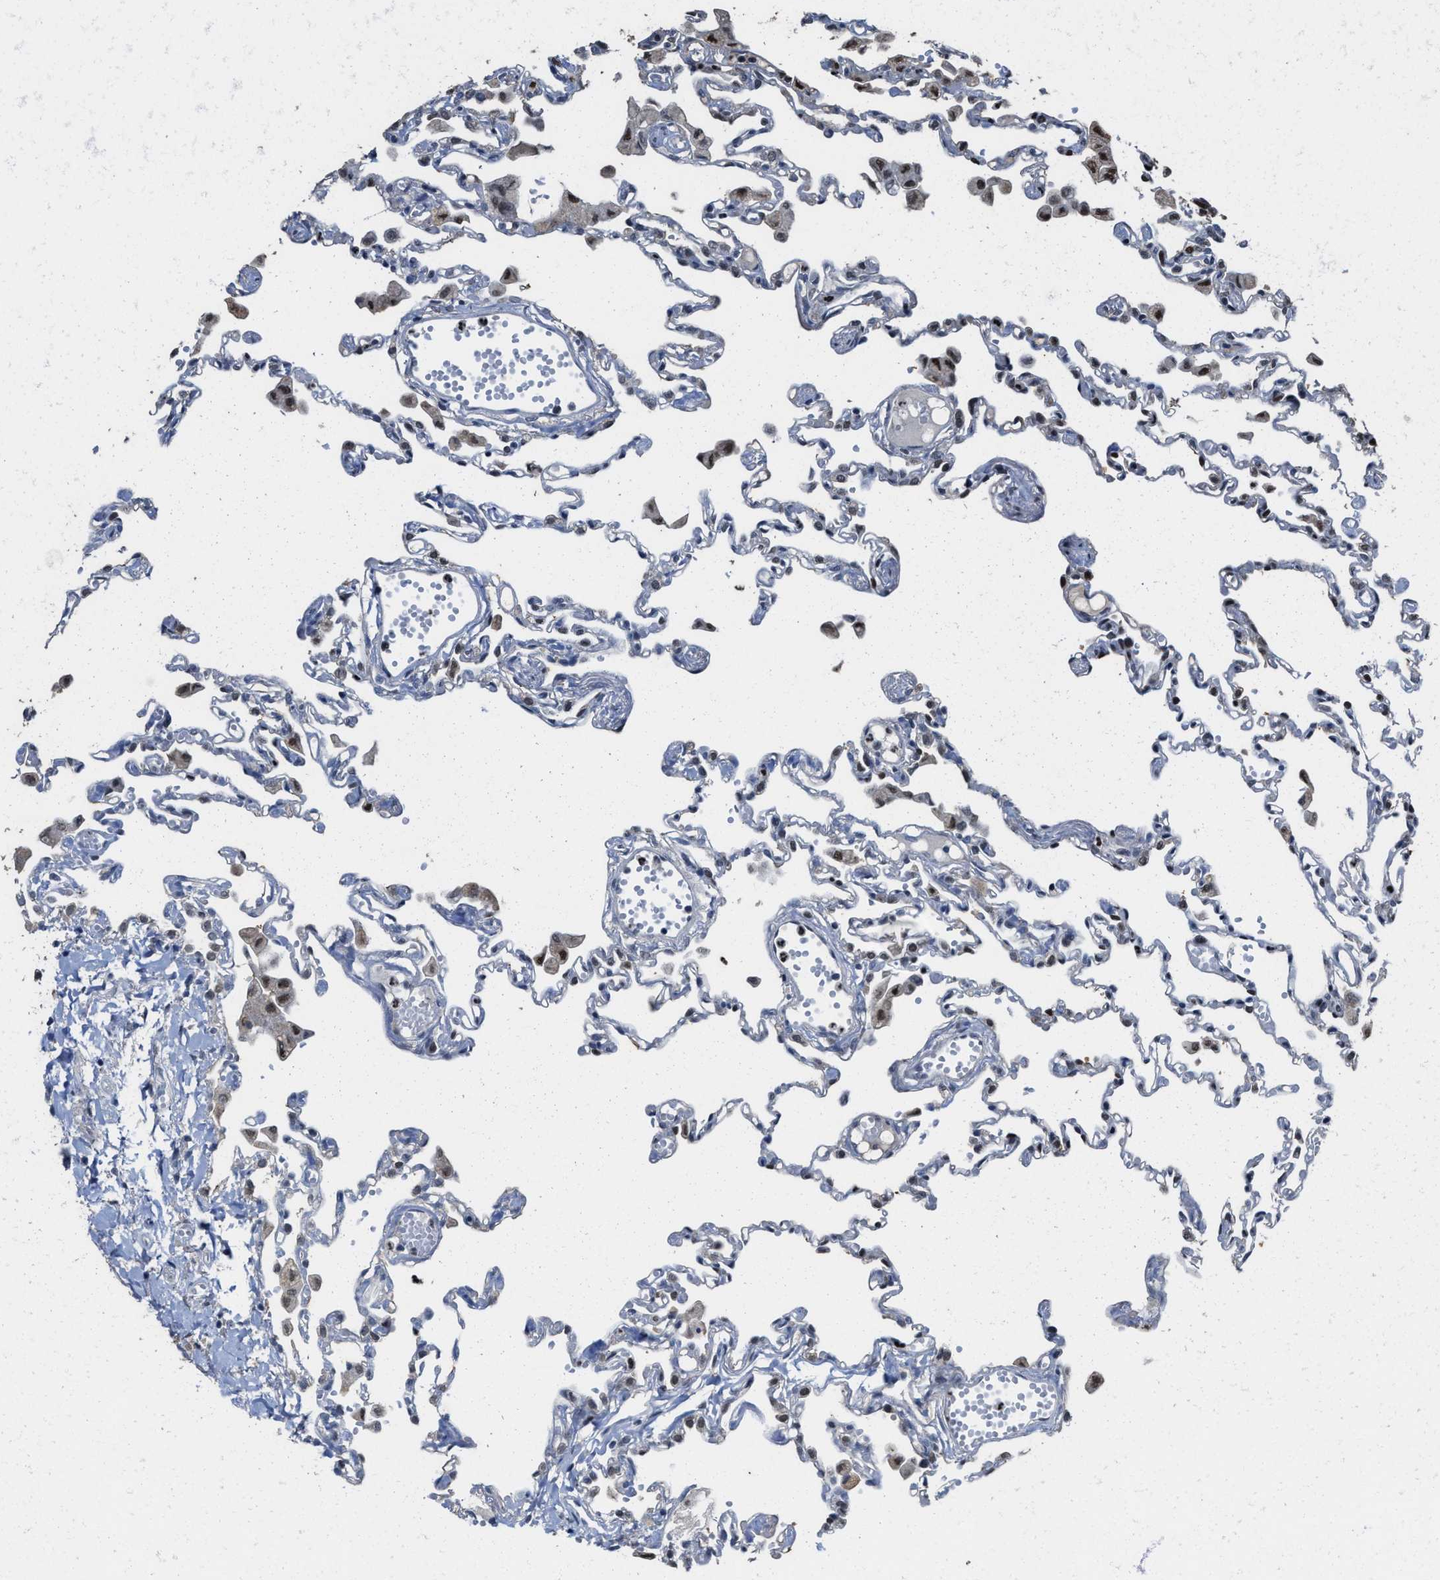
{"staining": {"intensity": "moderate", "quantity": "<25%", "location": "nuclear"}, "tissue": "lung", "cell_type": "Alveolar cells", "image_type": "normal", "snomed": [{"axis": "morphology", "description": "Normal tissue, NOS"}, {"axis": "topography", "description": "Bronchus"}, {"axis": "topography", "description": "Lung"}], "caption": "Alveolar cells exhibit moderate nuclear positivity in approximately <25% of cells in unremarkable lung. The staining was performed using DAB (3,3'-diaminobenzidine), with brown indicating positive protein expression. Nuclei are stained blue with hematoxylin.", "gene": "ZNF20", "patient": {"sex": "female", "age": 49}}